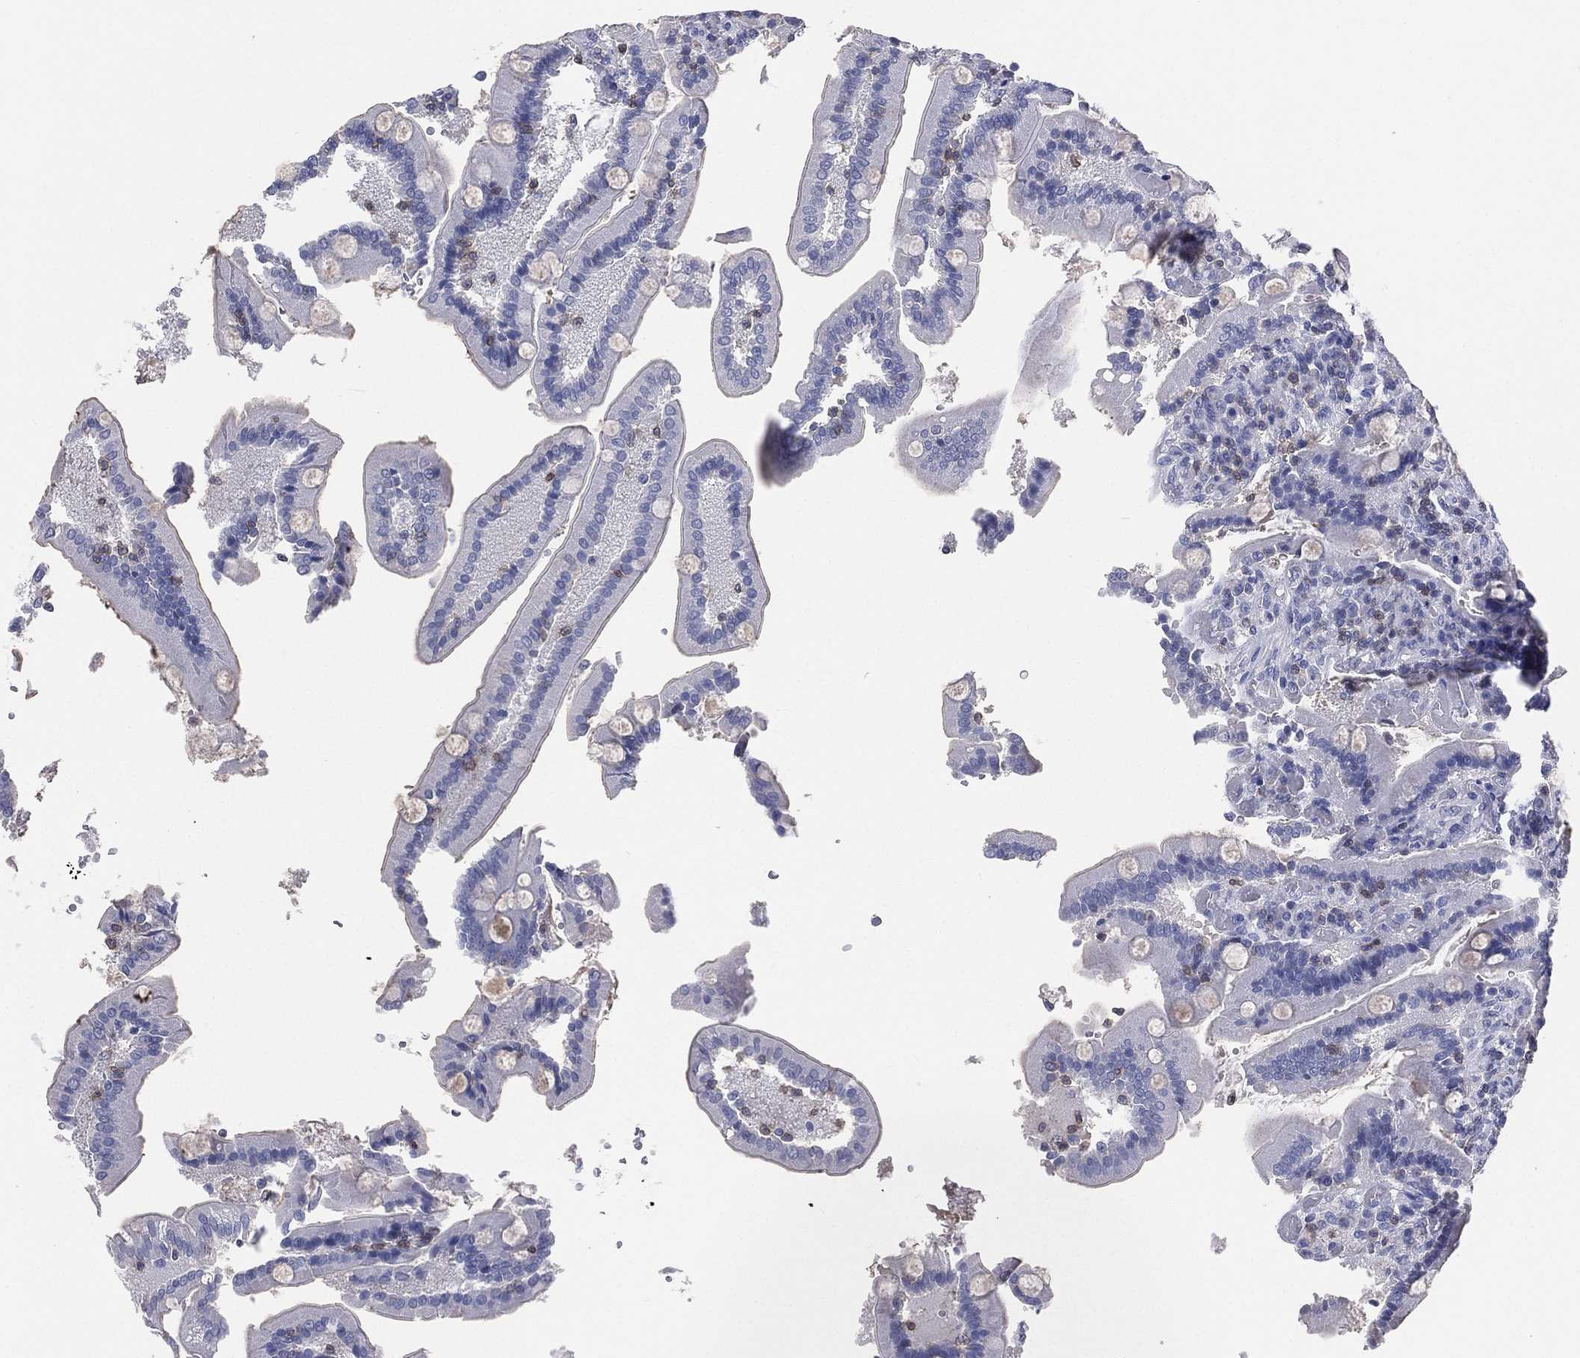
{"staining": {"intensity": "negative", "quantity": "none", "location": "none"}, "tissue": "duodenum", "cell_type": "Glandular cells", "image_type": "normal", "snomed": [{"axis": "morphology", "description": "Normal tissue, NOS"}, {"axis": "topography", "description": "Duodenum"}], "caption": "IHC image of benign duodenum: human duodenum stained with DAB exhibits no significant protein positivity in glandular cells. (DAB IHC, high magnification).", "gene": "CD3D", "patient": {"sex": "female", "age": 62}}